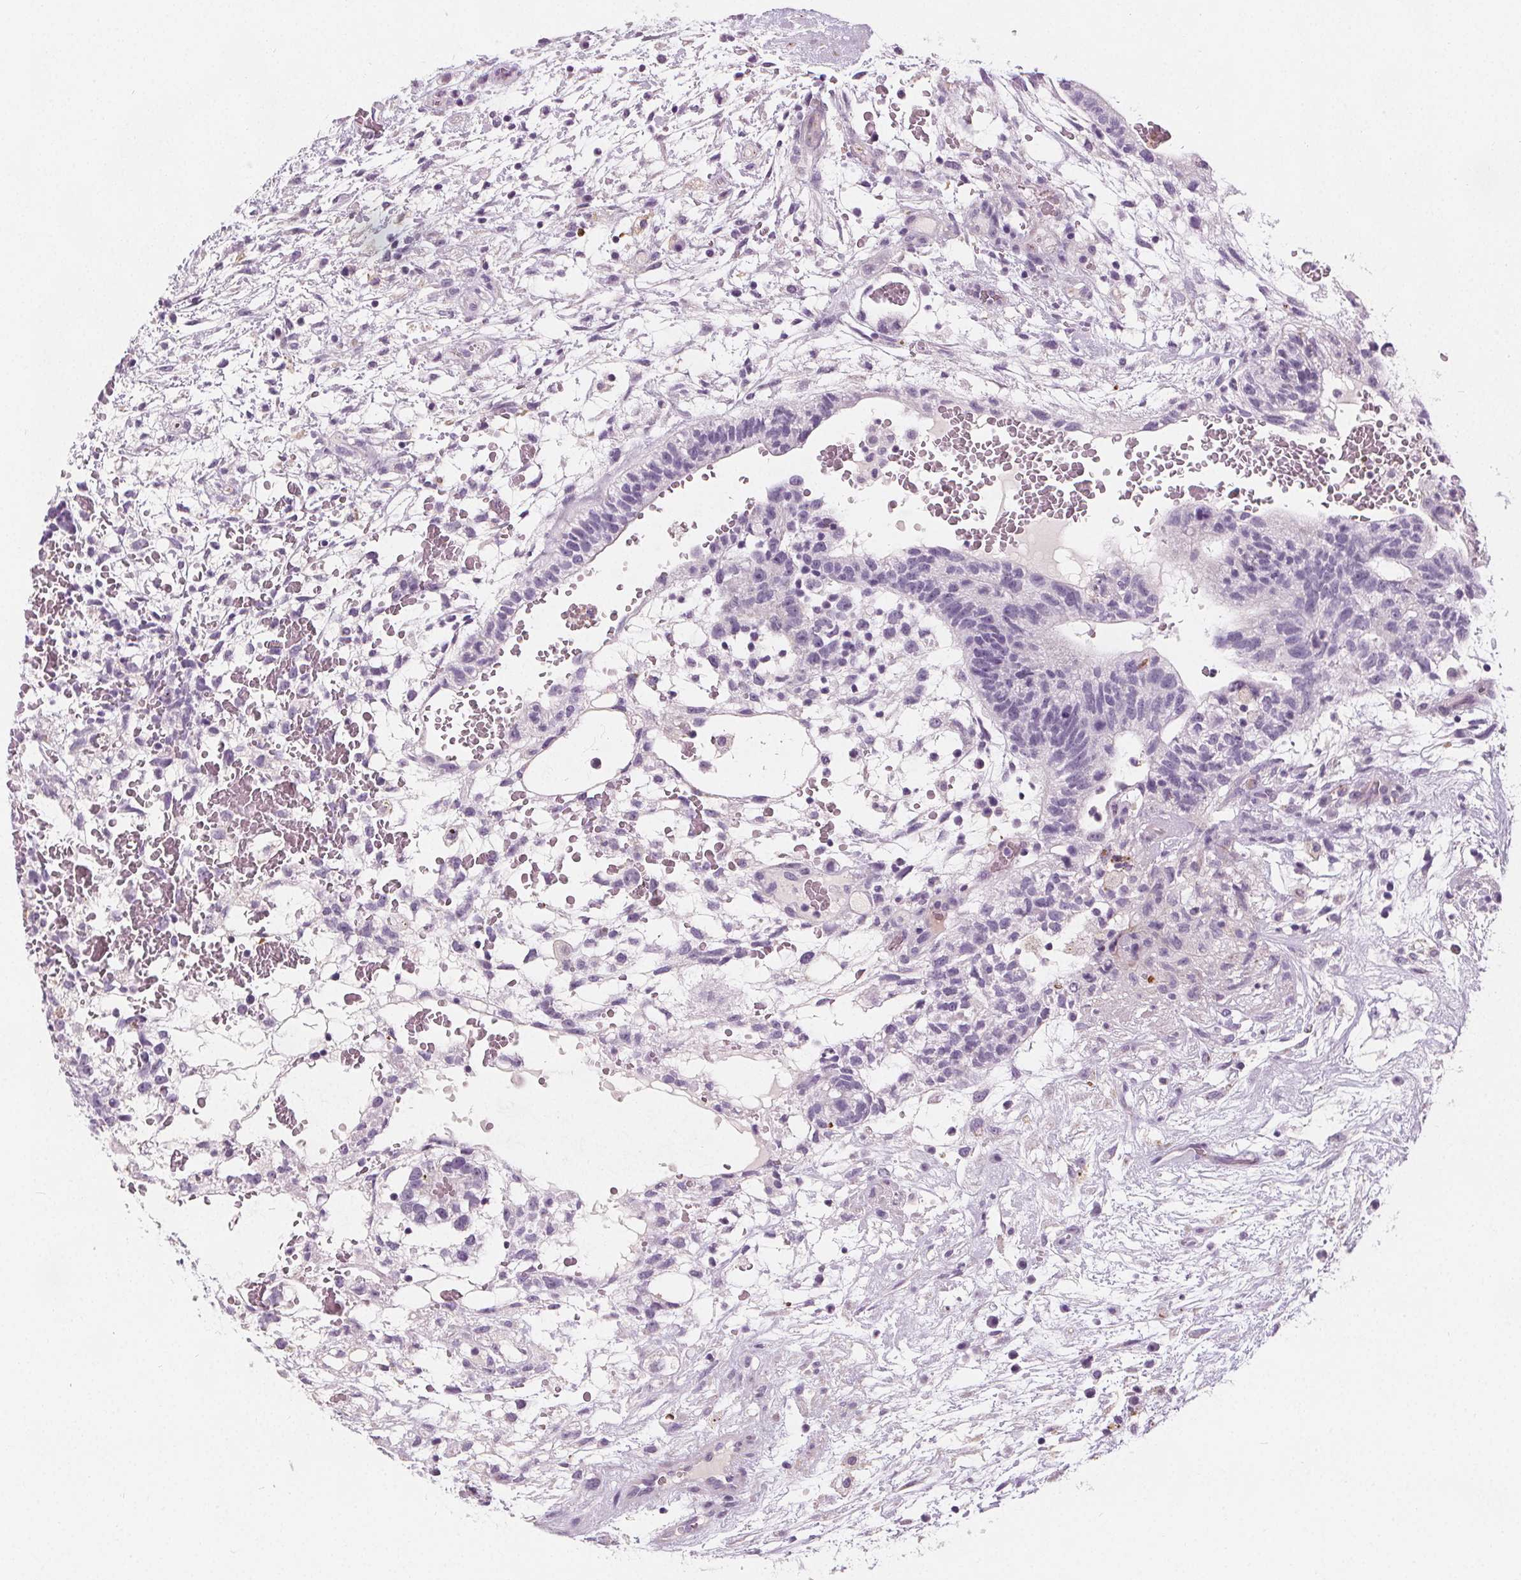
{"staining": {"intensity": "negative", "quantity": "none", "location": "none"}, "tissue": "testis cancer", "cell_type": "Tumor cells", "image_type": "cancer", "snomed": [{"axis": "morphology", "description": "Normal tissue, NOS"}, {"axis": "morphology", "description": "Carcinoma, Embryonal, NOS"}, {"axis": "topography", "description": "Testis"}], "caption": "Tumor cells show no significant protein staining in testis cancer. (DAB IHC with hematoxylin counter stain).", "gene": "SLC5A12", "patient": {"sex": "male", "age": 32}}